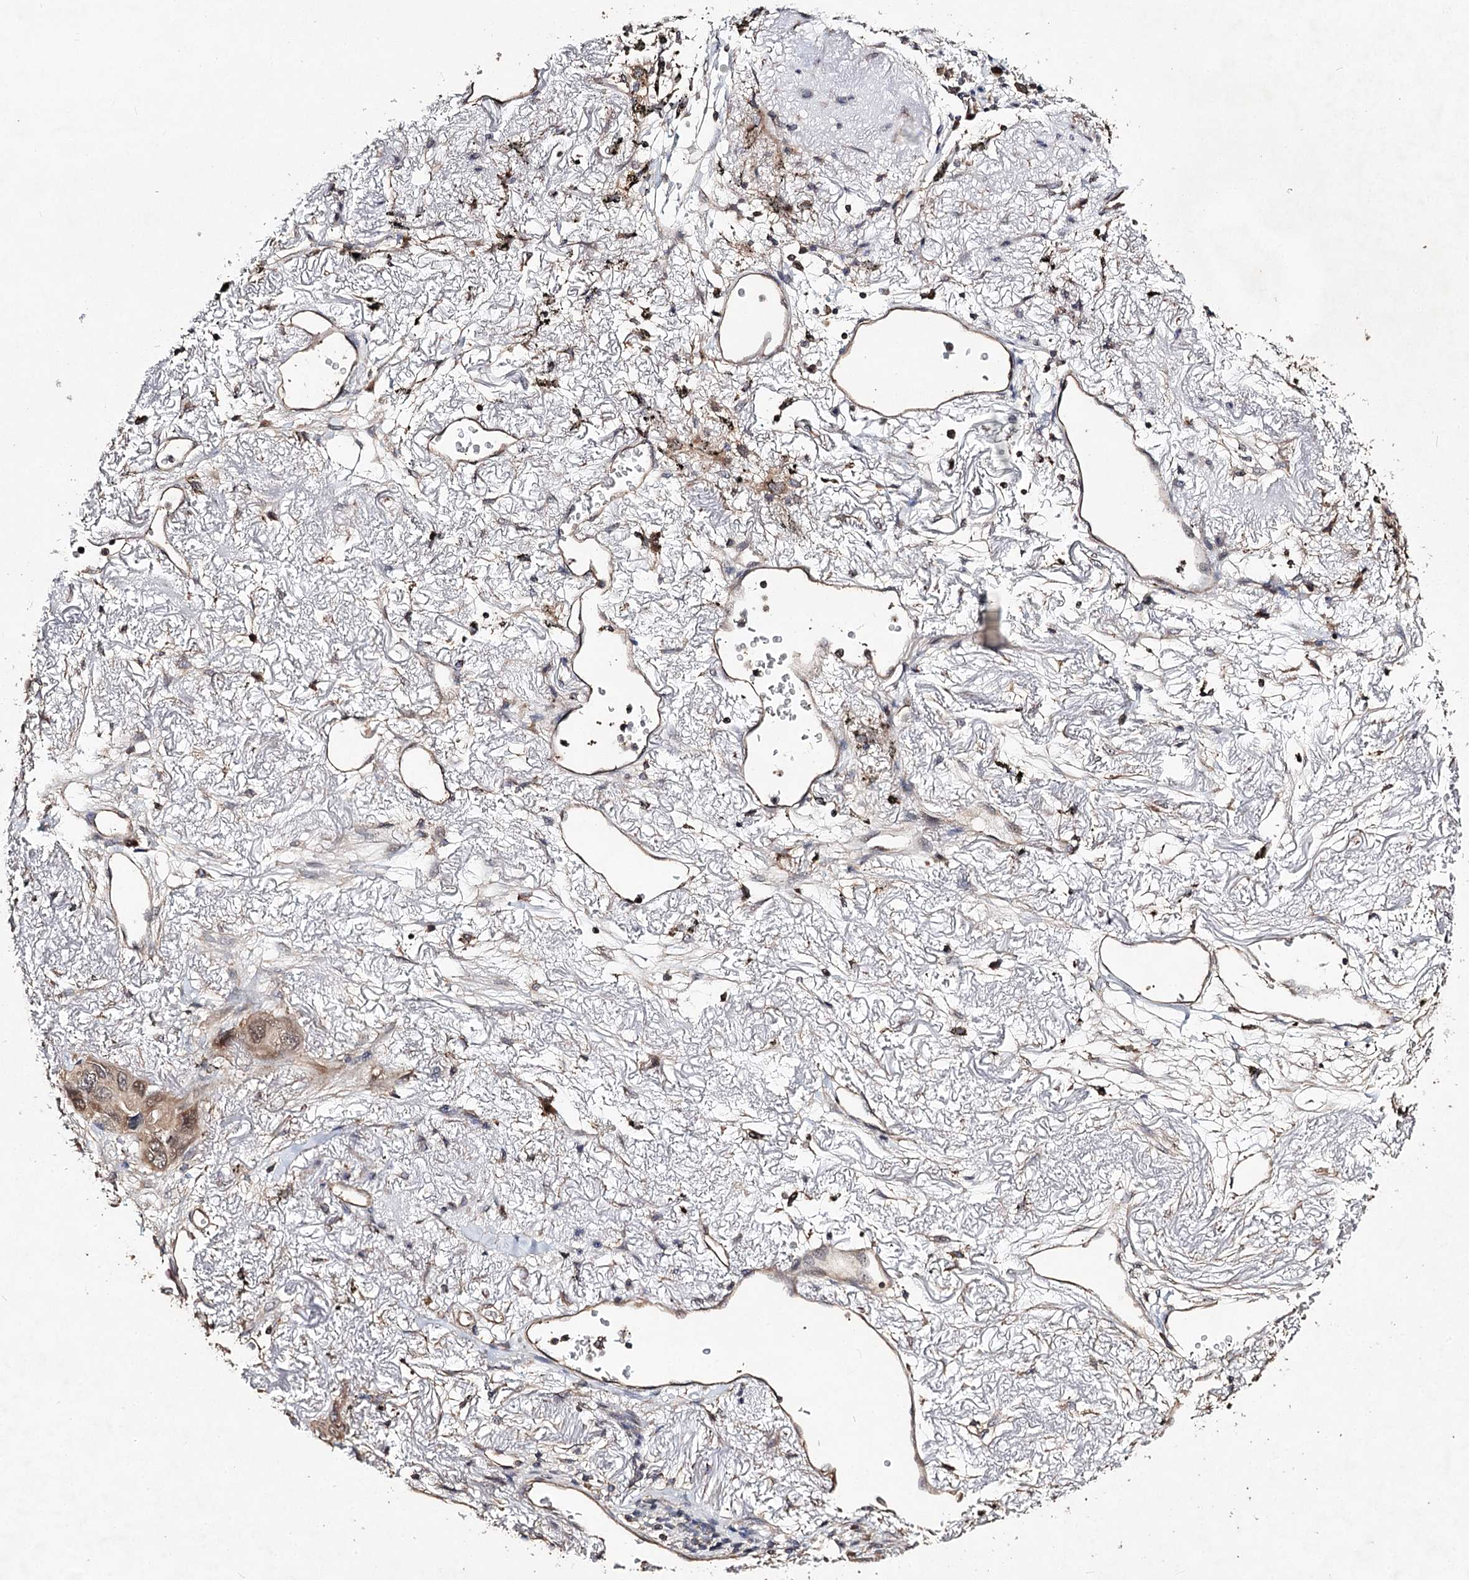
{"staining": {"intensity": "moderate", "quantity": "25%-75%", "location": "cytoplasmic/membranous"}, "tissue": "lung cancer", "cell_type": "Tumor cells", "image_type": "cancer", "snomed": [{"axis": "morphology", "description": "Squamous cell carcinoma, NOS"}, {"axis": "topography", "description": "Lung"}], "caption": "The image demonstrates immunohistochemical staining of lung cancer. There is moderate cytoplasmic/membranous positivity is seen in about 25%-75% of tumor cells.", "gene": "NOPCHAP1", "patient": {"sex": "female", "age": 73}}